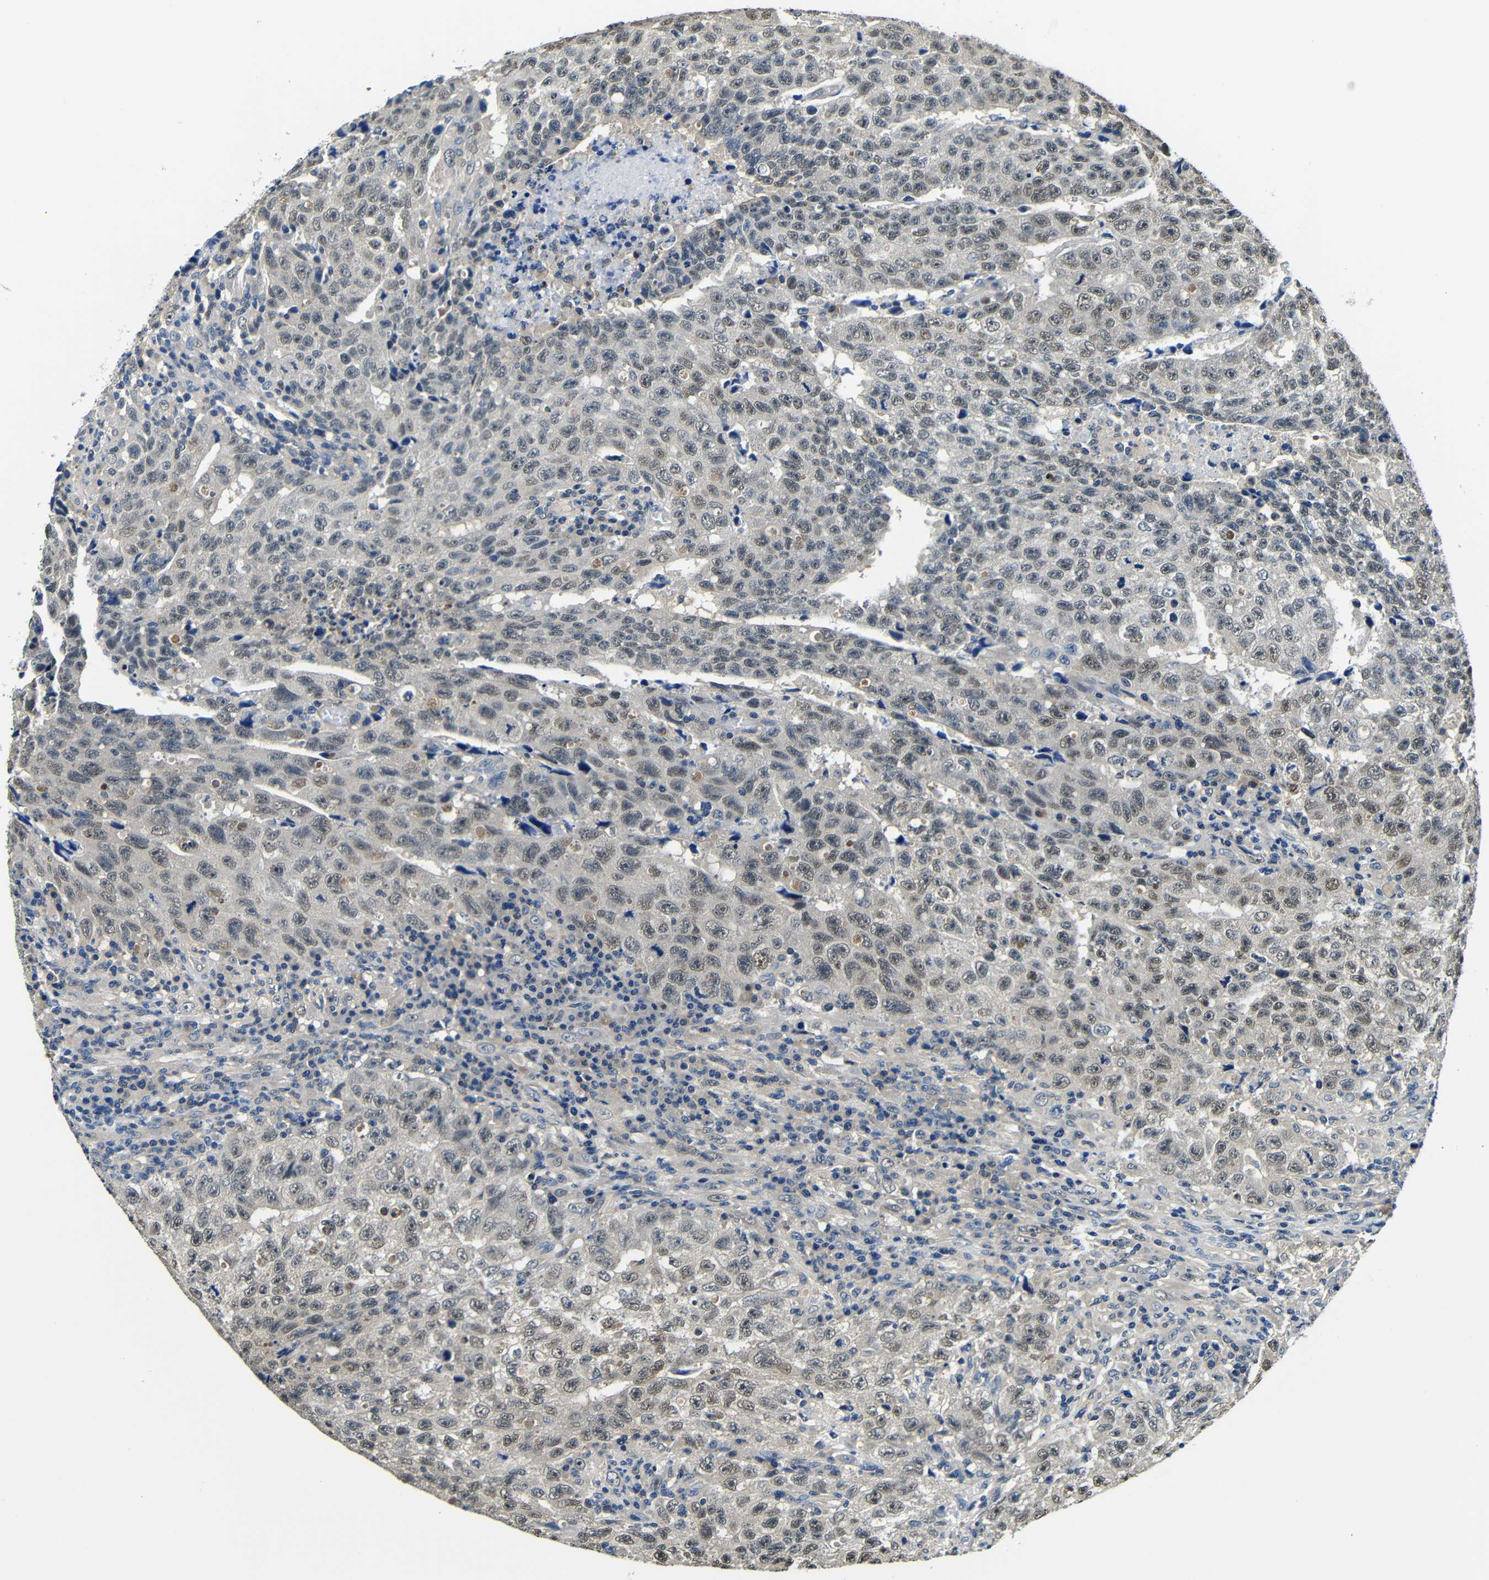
{"staining": {"intensity": "weak", "quantity": "25%-75%", "location": "nuclear"}, "tissue": "testis cancer", "cell_type": "Tumor cells", "image_type": "cancer", "snomed": [{"axis": "morphology", "description": "Necrosis, NOS"}, {"axis": "morphology", "description": "Carcinoma, Embryonal, NOS"}, {"axis": "topography", "description": "Testis"}], "caption": "Protein expression analysis of testis embryonal carcinoma shows weak nuclear staining in approximately 25%-75% of tumor cells. The staining is performed using DAB brown chromogen to label protein expression. The nuclei are counter-stained blue using hematoxylin.", "gene": "ADAP1", "patient": {"sex": "male", "age": 19}}